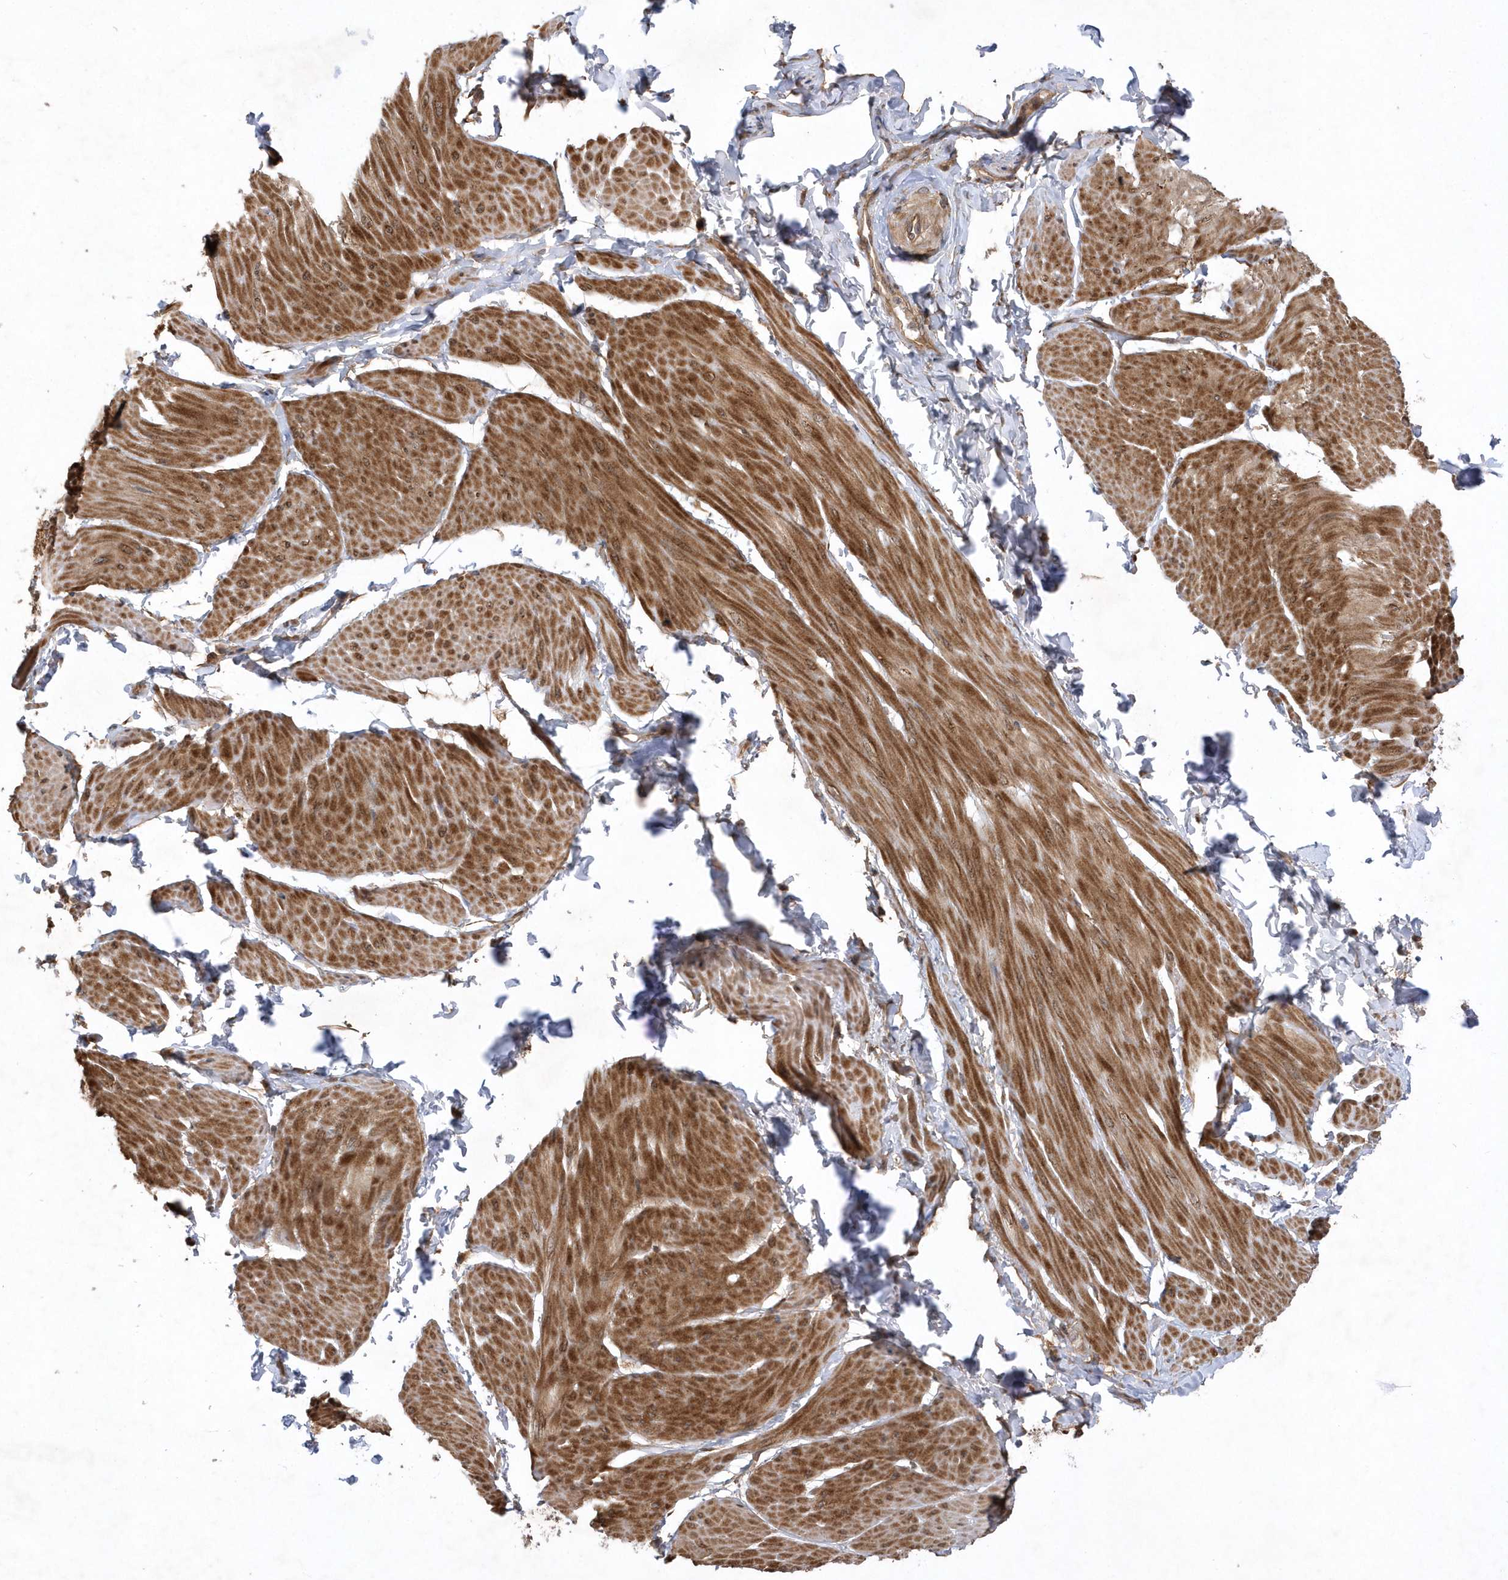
{"staining": {"intensity": "strong", "quantity": ">75%", "location": "cytoplasmic/membranous"}, "tissue": "smooth muscle", "cell_type": "Smooth muscle cells", "image_type": "normal", "snomed": [{"axis": "morphology", "description": "Urothelial carcinoma, High grade"}, {"axis": "topography", "description": "Urinary bladder"}], "caption": "Normal smooth muscle reveals strong cytoplasmic/membranous expression in approximately >75% of smooth muscle cells.", "gene": "GFM2", "patient": {"sex": "male", "age": 46}}